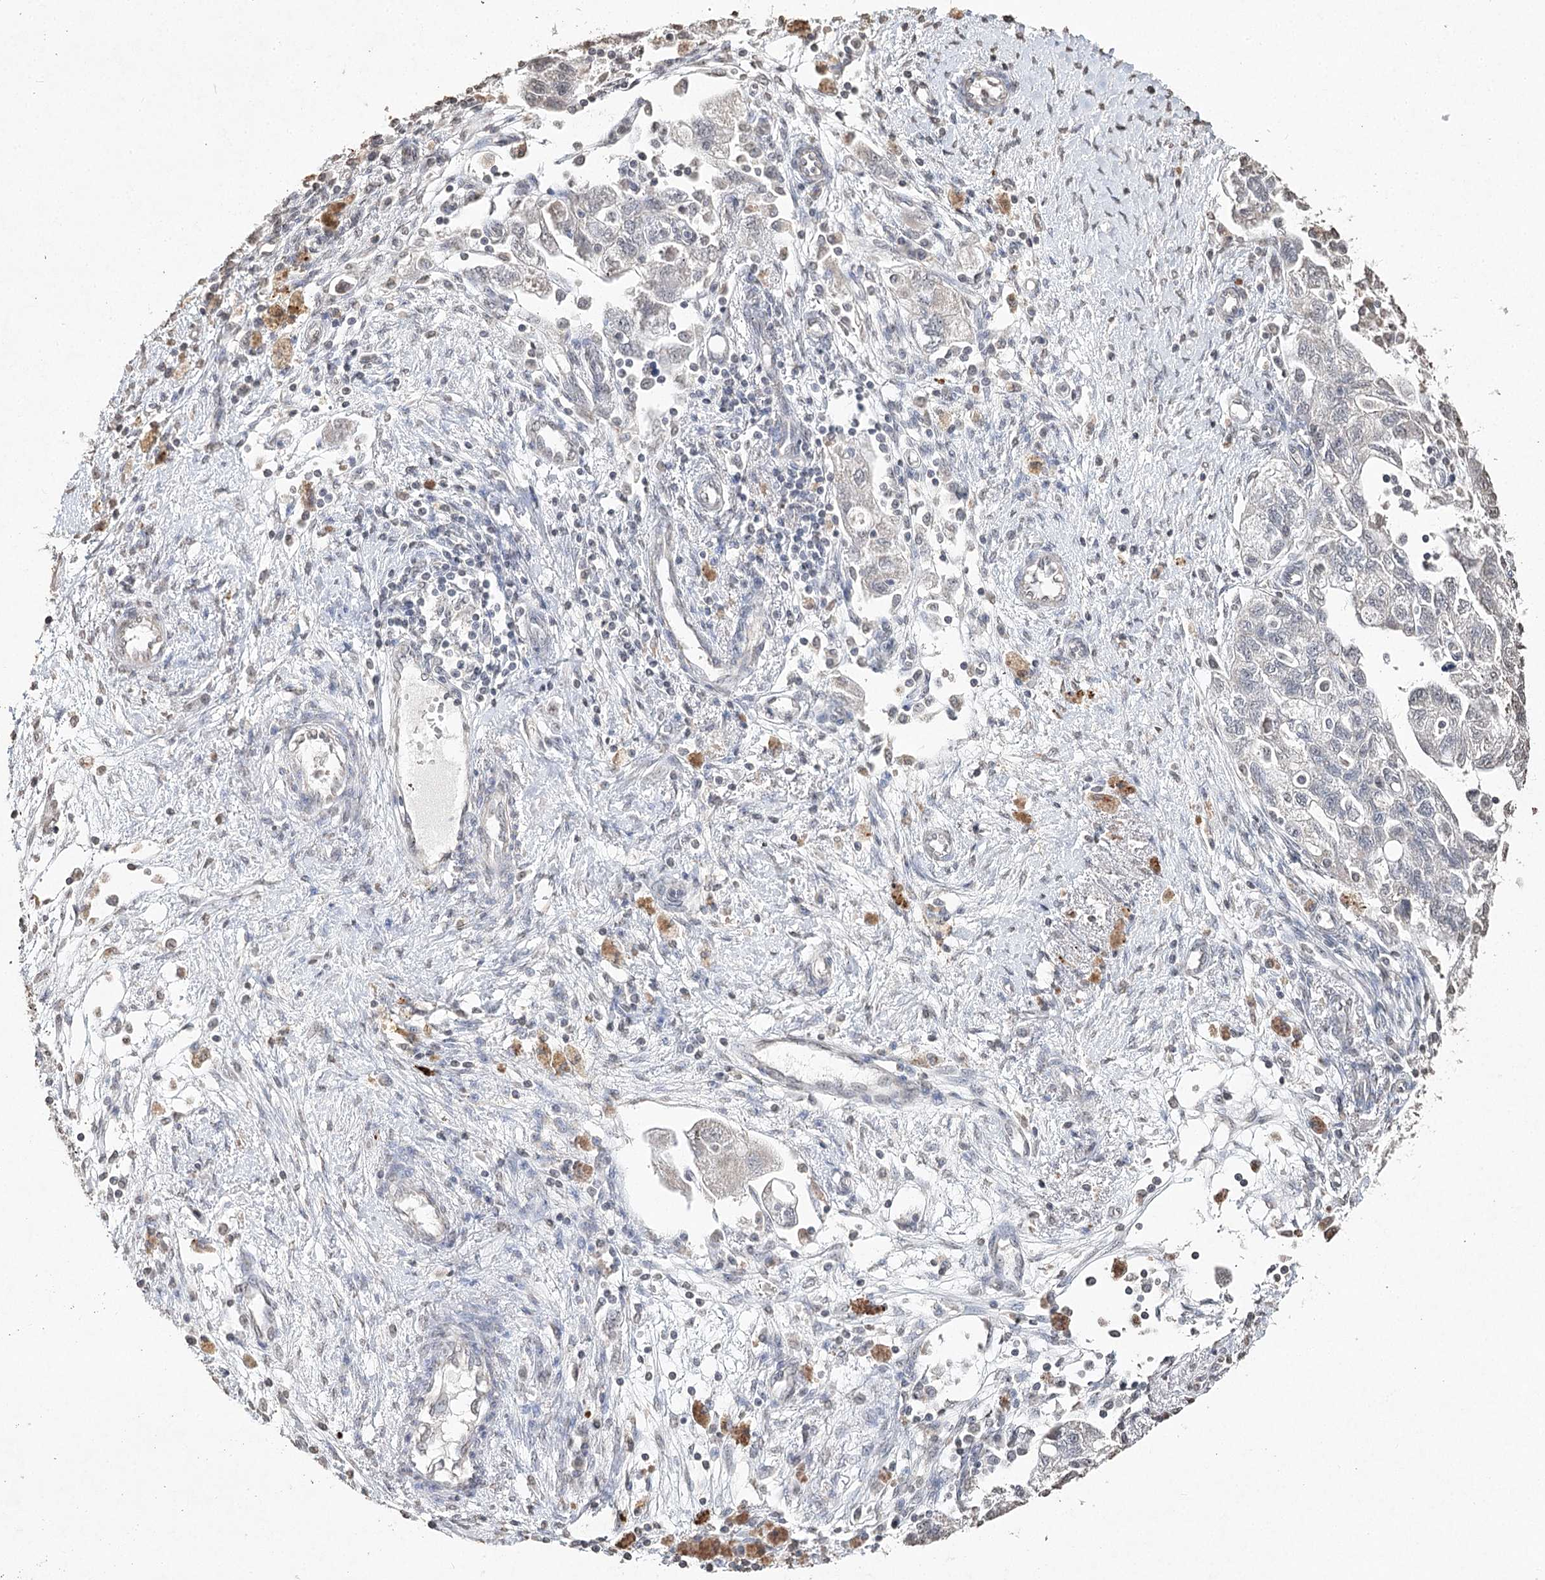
{"staining": {"intensity": "negative", "quantity": "none", "location": "none"}, "tissue": "ovarian cancer", "cell_type": "Tumor cells", "image_type": "cancer", "snomed": [{"axis": "morphology", "description": "Carcinoma, NOS"}, {"axis": "morphology", "description": "Cystadenocarcinoma, serous, NOS"}, {"axis": "topography", "description": "Ovary"}], "caption": "This image is of carcinoma (ovarian) stained with immunohistochemistry (IHC) to label a protein in brown with the nuclei are counter-stained blue. There is no staining in tumor cells.", "gene": "DMXL1", "patient": {"sex": "female", "age": 69}}